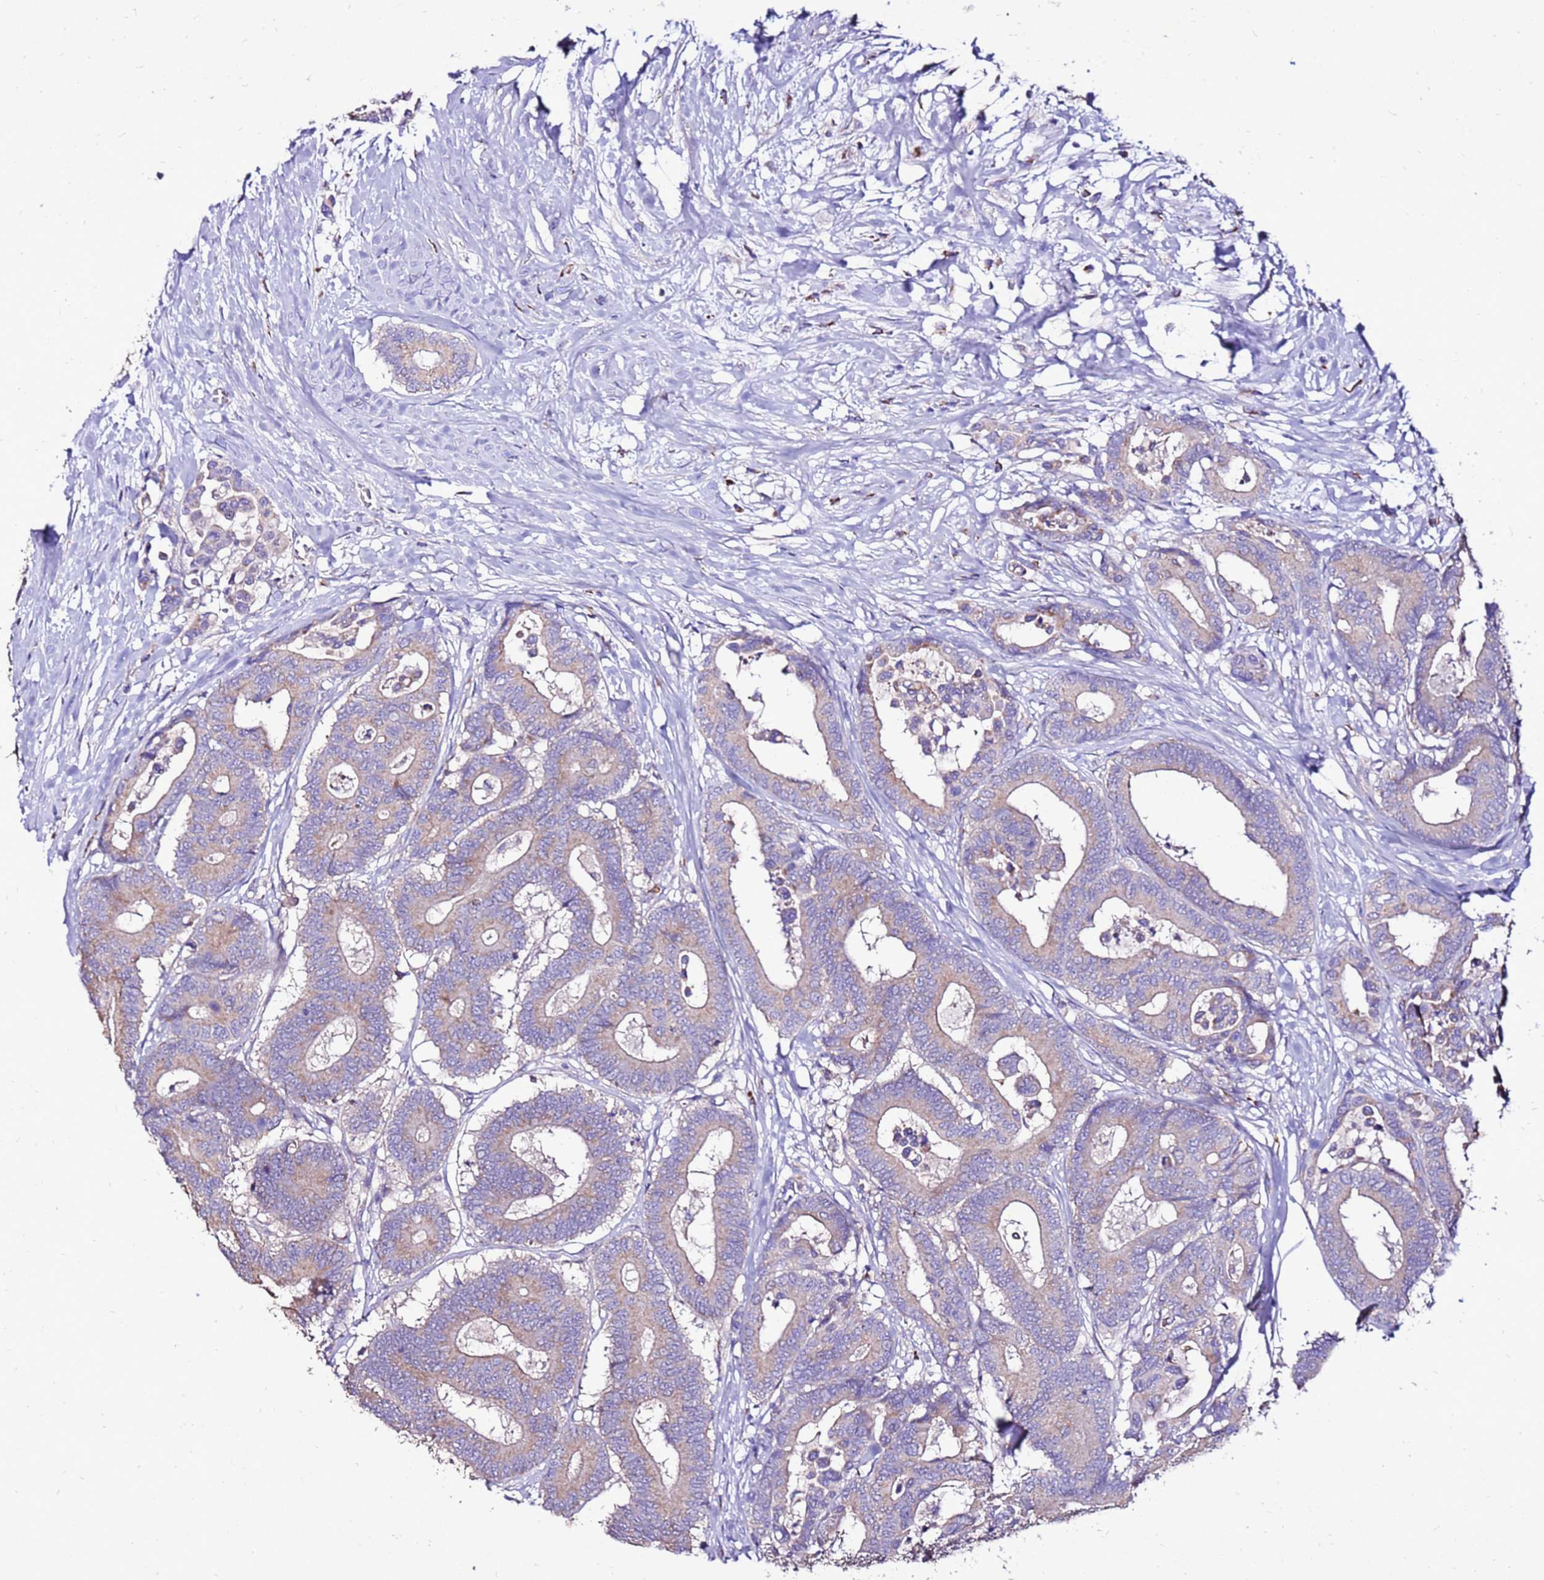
{"staining": {"intensity": "moderate", "quantity": ">75%", "location": "cytoplasmic/membranous"}, "tissue": "colorectal cancer", "cell_type": "Tumor cells", "image_type": "cancer", "snomed": [{"axis": "morphology", "description": "Normal tissue, NOS"}, {"axis": "morphology", "description": "Adenocarcinoma, NOS"}, {"axis": "topography", "description": "Colon"}], "caption": "The image displays immunohistochemical staining of colorectal cancer (adenocarcinoma). There is moderate cytoplasmic/membranous staining is seen in about >75% of tumor cells.", "gene": "TMEM106C", "patient": {"sex": "male", "age": 82}}